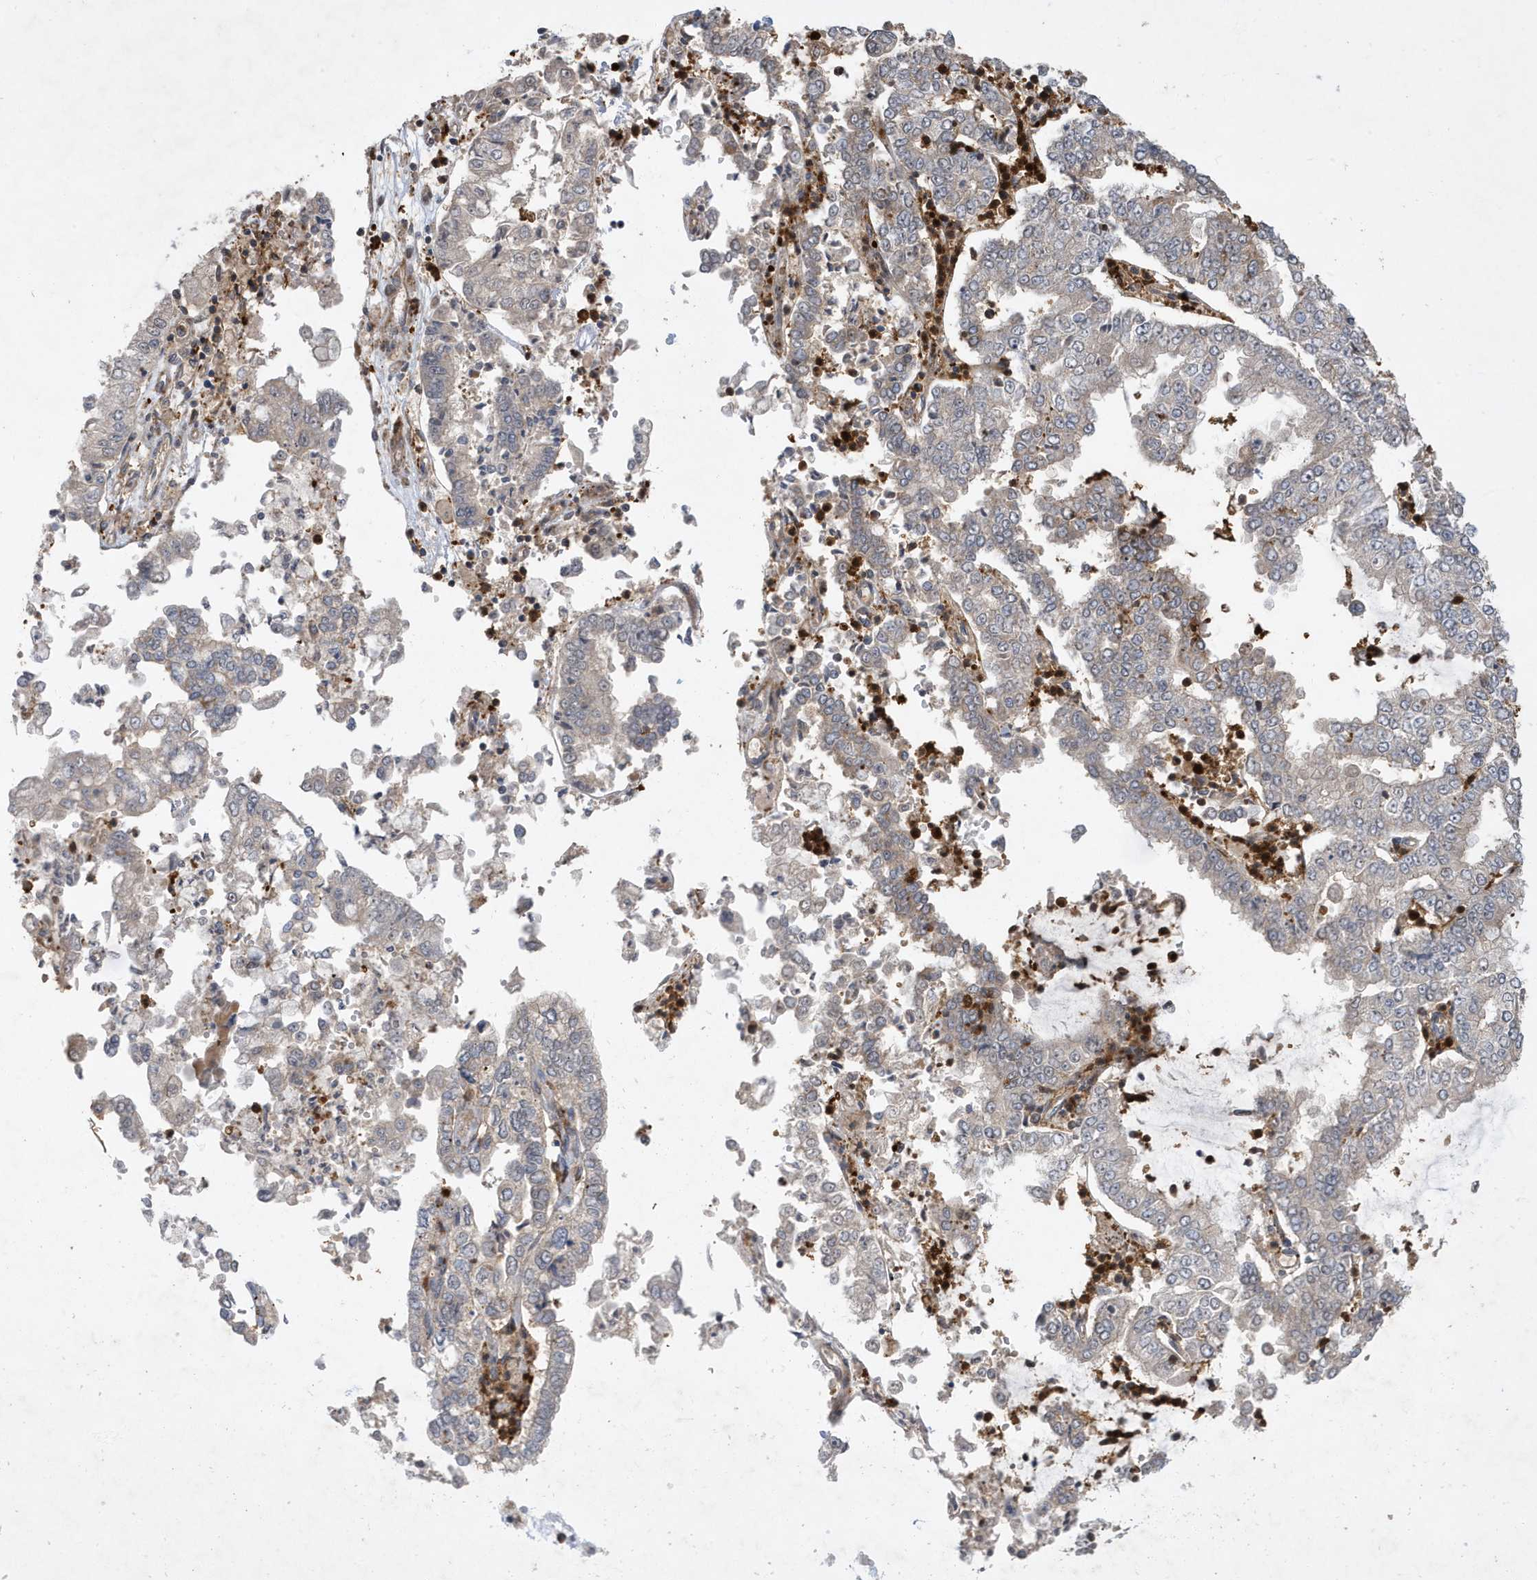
{"staining": {"intensity": "weak", "quantity": "<25%", "location": "cytoplasmic/membranous"}, "tissue": "stomach cancer", "cell_type": "Tumor cells", "image_type": "cancer", "snomed": [{"axis": "morphology", "description": "Adenocarcinoma, NOS"}, {"axis": "topography", "description": "Stomach"}], "caption": "High magnification brightfield microscopy of stomach cancer stained with DAB (3,3'-diaminobenzidine) (brown) and counterstained with hematoxylin (blue): tumor cells show no significant positivity. (Stains: DAB IHC with hematoxylin counter stain, Microscopy: brightfield microscopy at high magnification).", "gene": "LAPTM4A", "patient": {"sex": "male", "age": 76}}